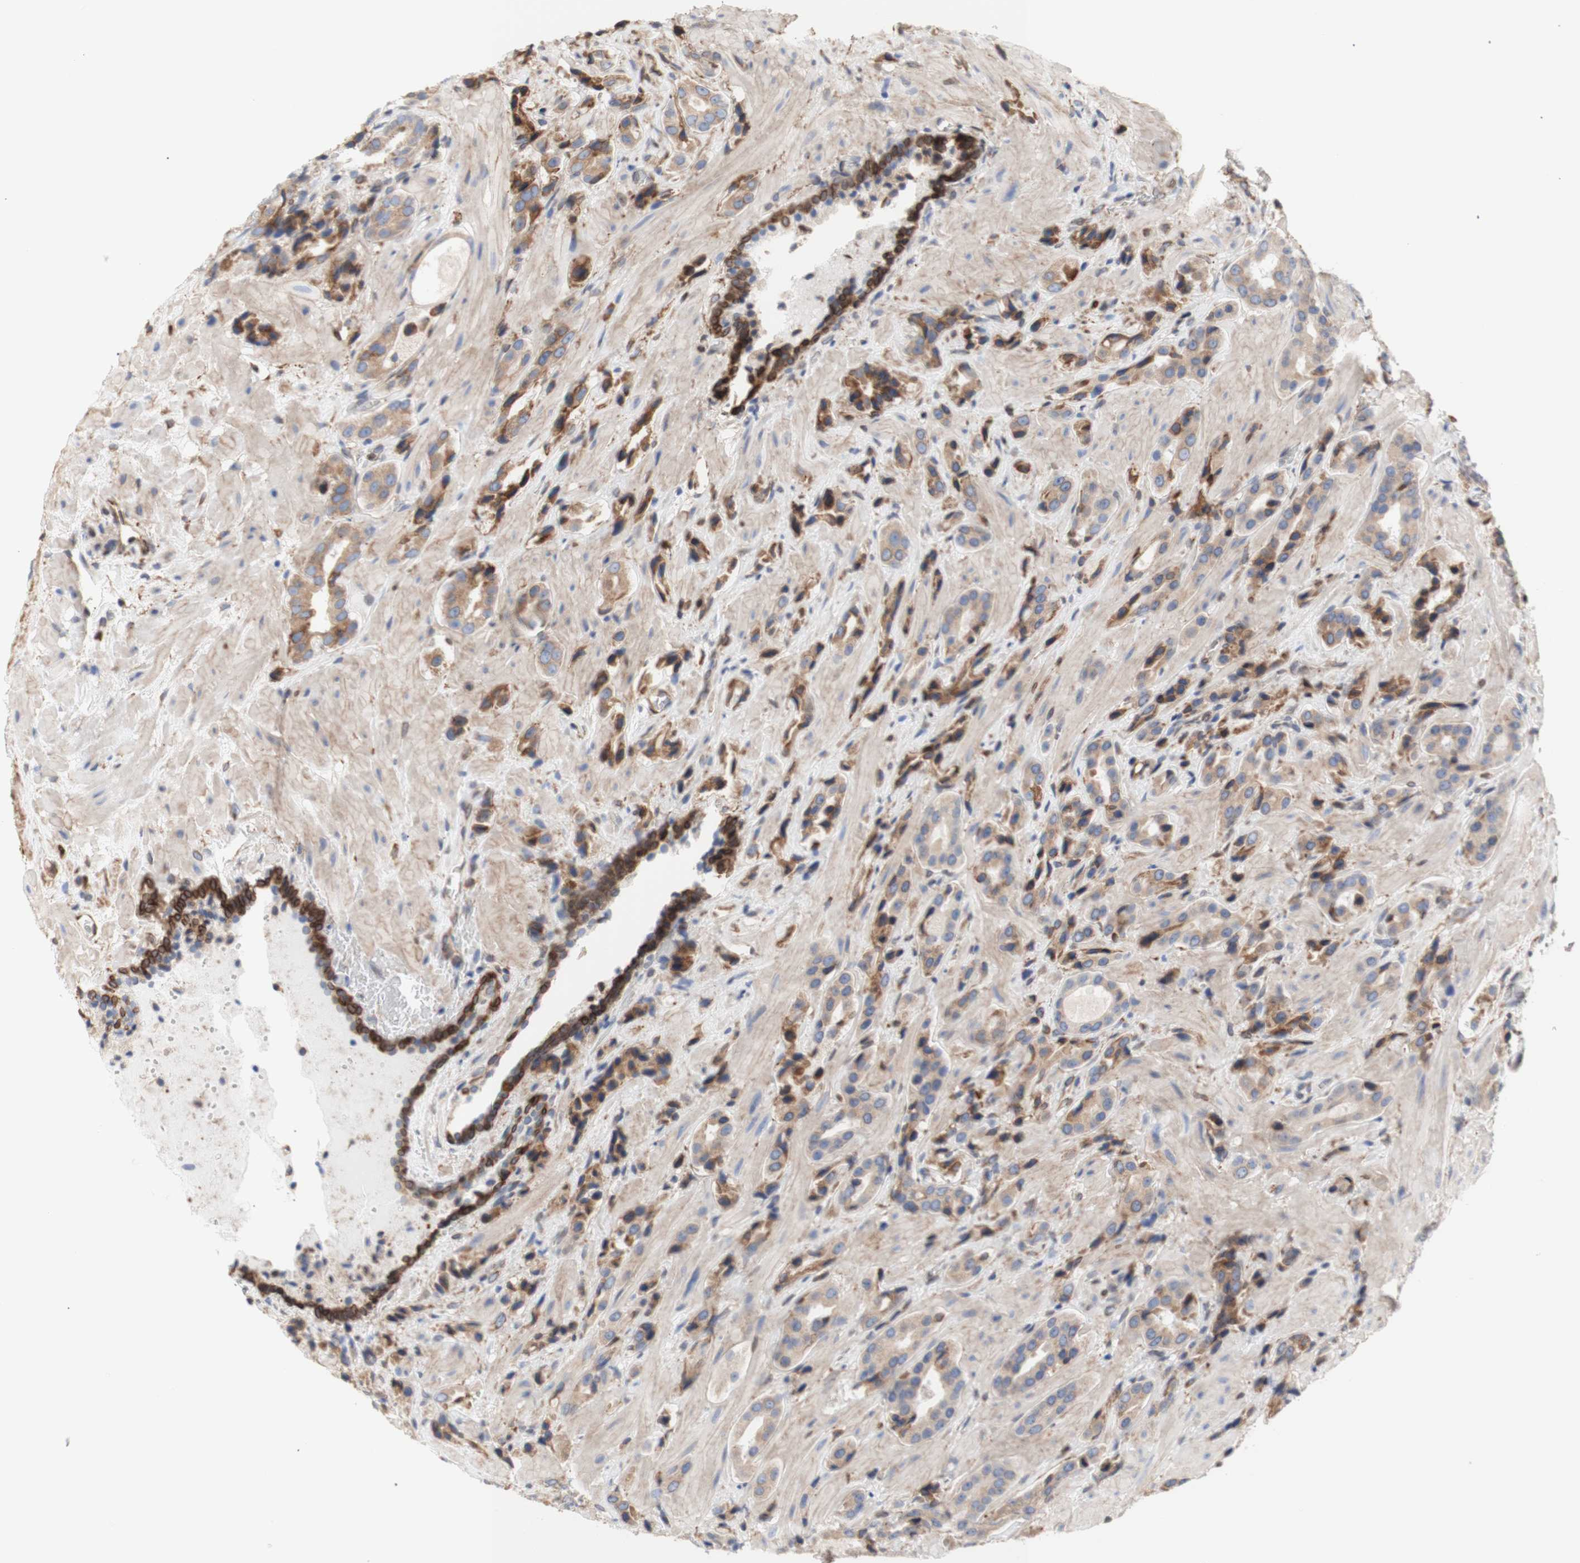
{"staining": {"intensity": "moderate", "quantity": ">75%", "location": "cytoplasmic/membranous"}, "tissue": "prostate cancer", "cell_type": "Tumor cells", "image_type": "cancer", "snomed": [{"axis": "morphology", "description": "Adenocarcinoma, High grade"}, {"axis": "topography", "description": "Prostate"}], "caption": "The micrograph displays staining of prostate adenocarcinoma (high-grade), revealing moderate cytoplasmic/membranous protein positivity (brown color) within tumor cells.", "gene": "ERLIN1", "patient": {"sex": "male", "age": 64}}